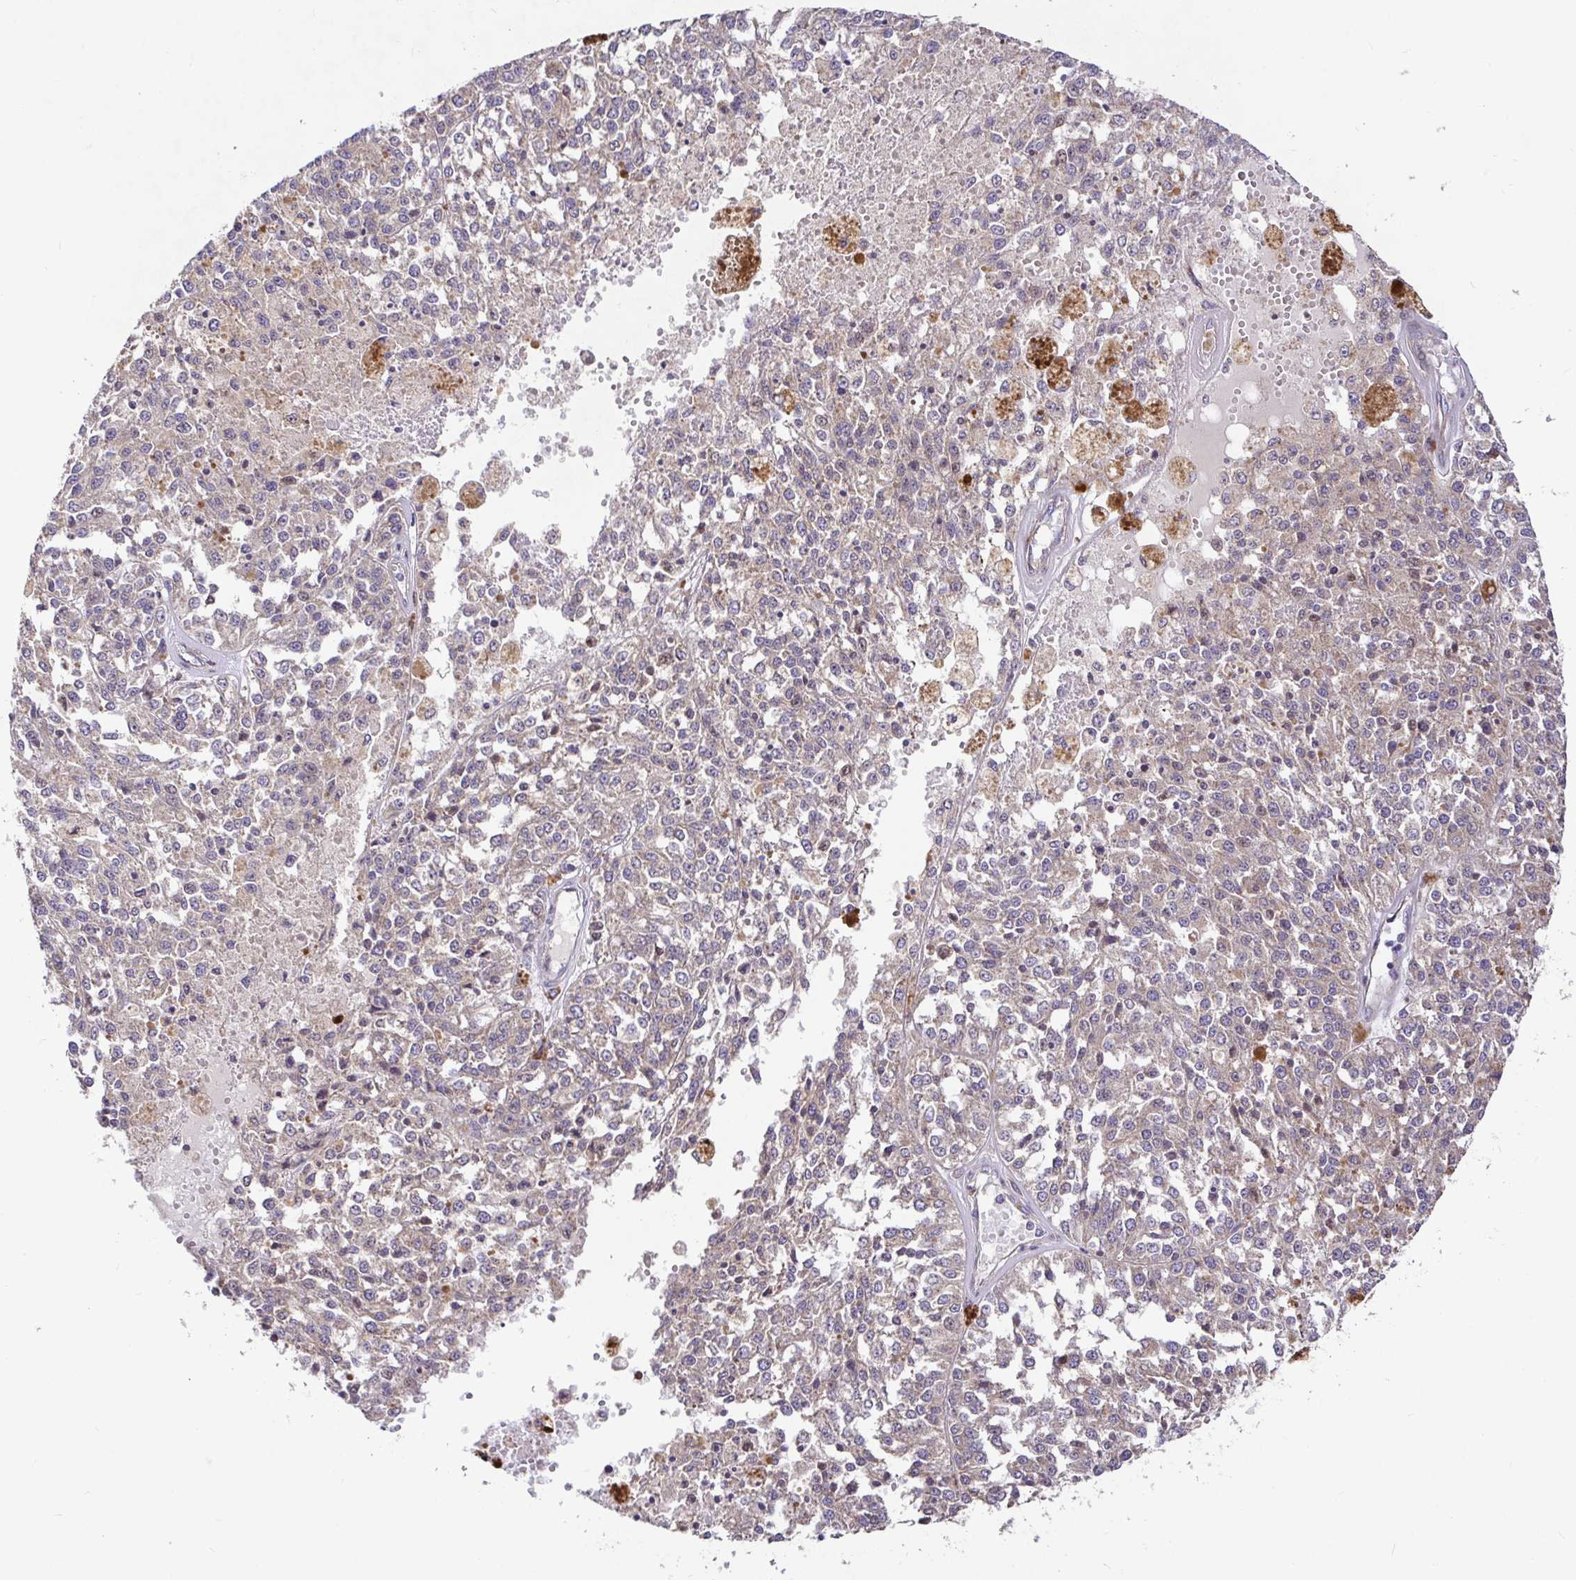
{"staining": {"intensity": "negative", "quantity": "none", "location": "none"}, "tissue": "melanoma", "cell_type": "Tumor cells", "image_type": "cancer", "snomed": [{"axis": "morphology", "description": "Malignant melanoma, Metastatic site"}, {"axis": "topography", "description": "Lymph node"}], "caption": "IHC micrograph of malignant melanoma (metastatic site) stained for a protein (brown), which displays no positivity in tumor cells. (Brightfield microscopy of DAB IHC at high magnification).", "gene": "ELP1", "patient": {"sex": "female", "age": 64}}